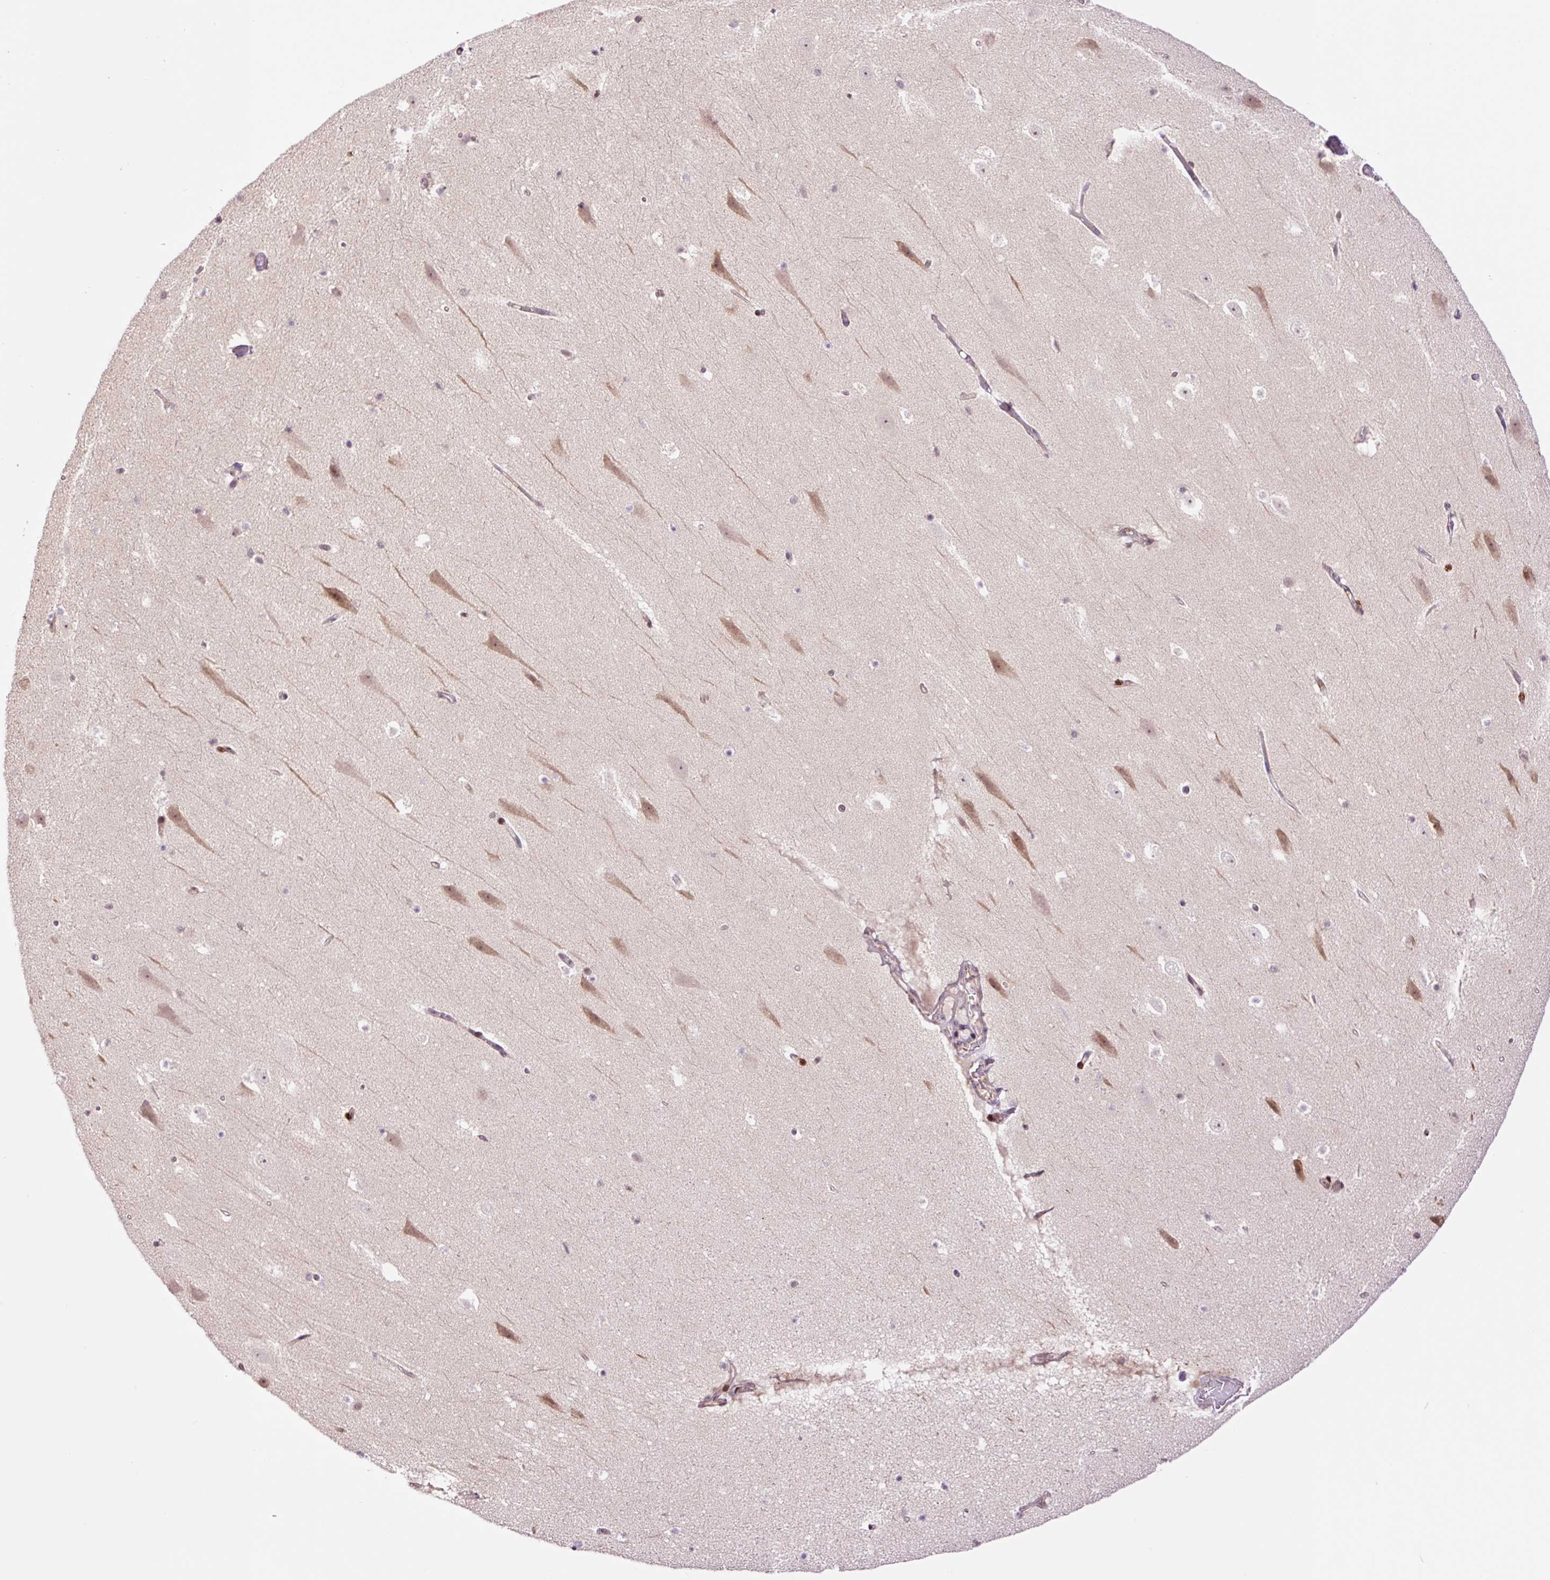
{"staining": {"intensity": "negative", "quantity": "none", "location": "none"}, "tissue": "hippocampus", "cell_type": "Glial cells", "image_type": "normal", "snomed": [{"axis": "morphology", "description": "Normal tissue, NOS"}, {"axis": "topography", "description": "Hippocampus"}], "caption": "Immunohistochemistry (IHC) histopathology image of normal hippocampus: hippocampus stained with DAB shows no significant protein staining in glial cells. (Stains: DAB immunohistochemistry with hematoxylin counter stain, Microscopy: brightfield microscopy at high magnification).", "gene": "DPPA4", "patient": {"sex": "male", "age": 37}}